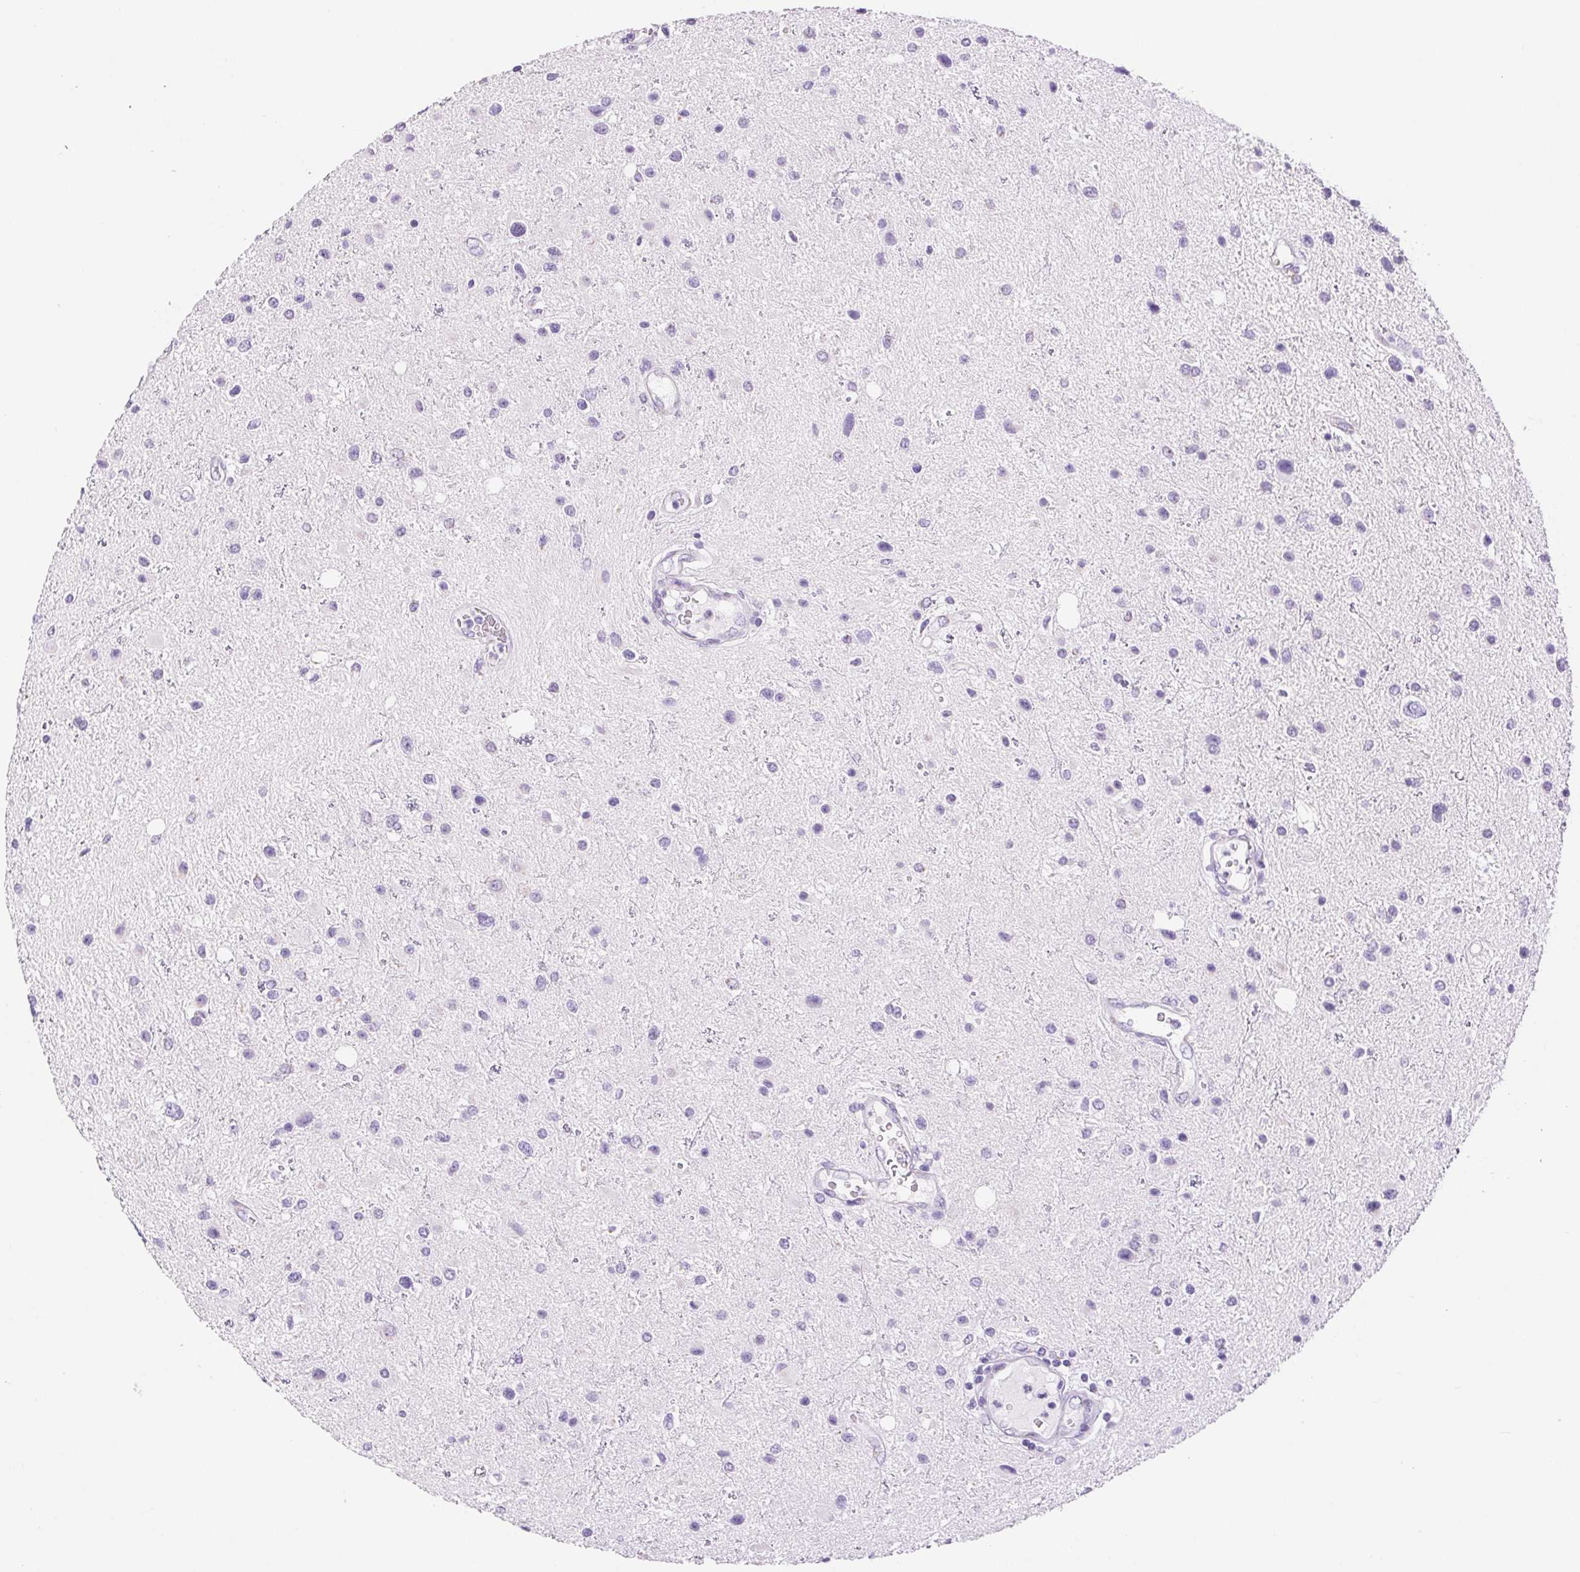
{"staining": {"intensity": "negative", "quantity": "none", "location": "none"}, "tissue": "glioma", "cell_type": "Tumor cells", "image_type": "cancer", "snomed": [{"axis": "morphology", "description": "Glioma, malignant, Low grade"}, {"axis": "topography", "description": "Brain"}], "caption": "Immunohistochemistry of glioma displays no expression in tumor cells. Brightfield microscopy of IHC stained with DAB (3,3'-diaminobenzidine) (brown) and hematoxylin (blue), captured at high magnification.", "gene": "SERPINB3", "patient": {"sex": "female", "age": 32}}